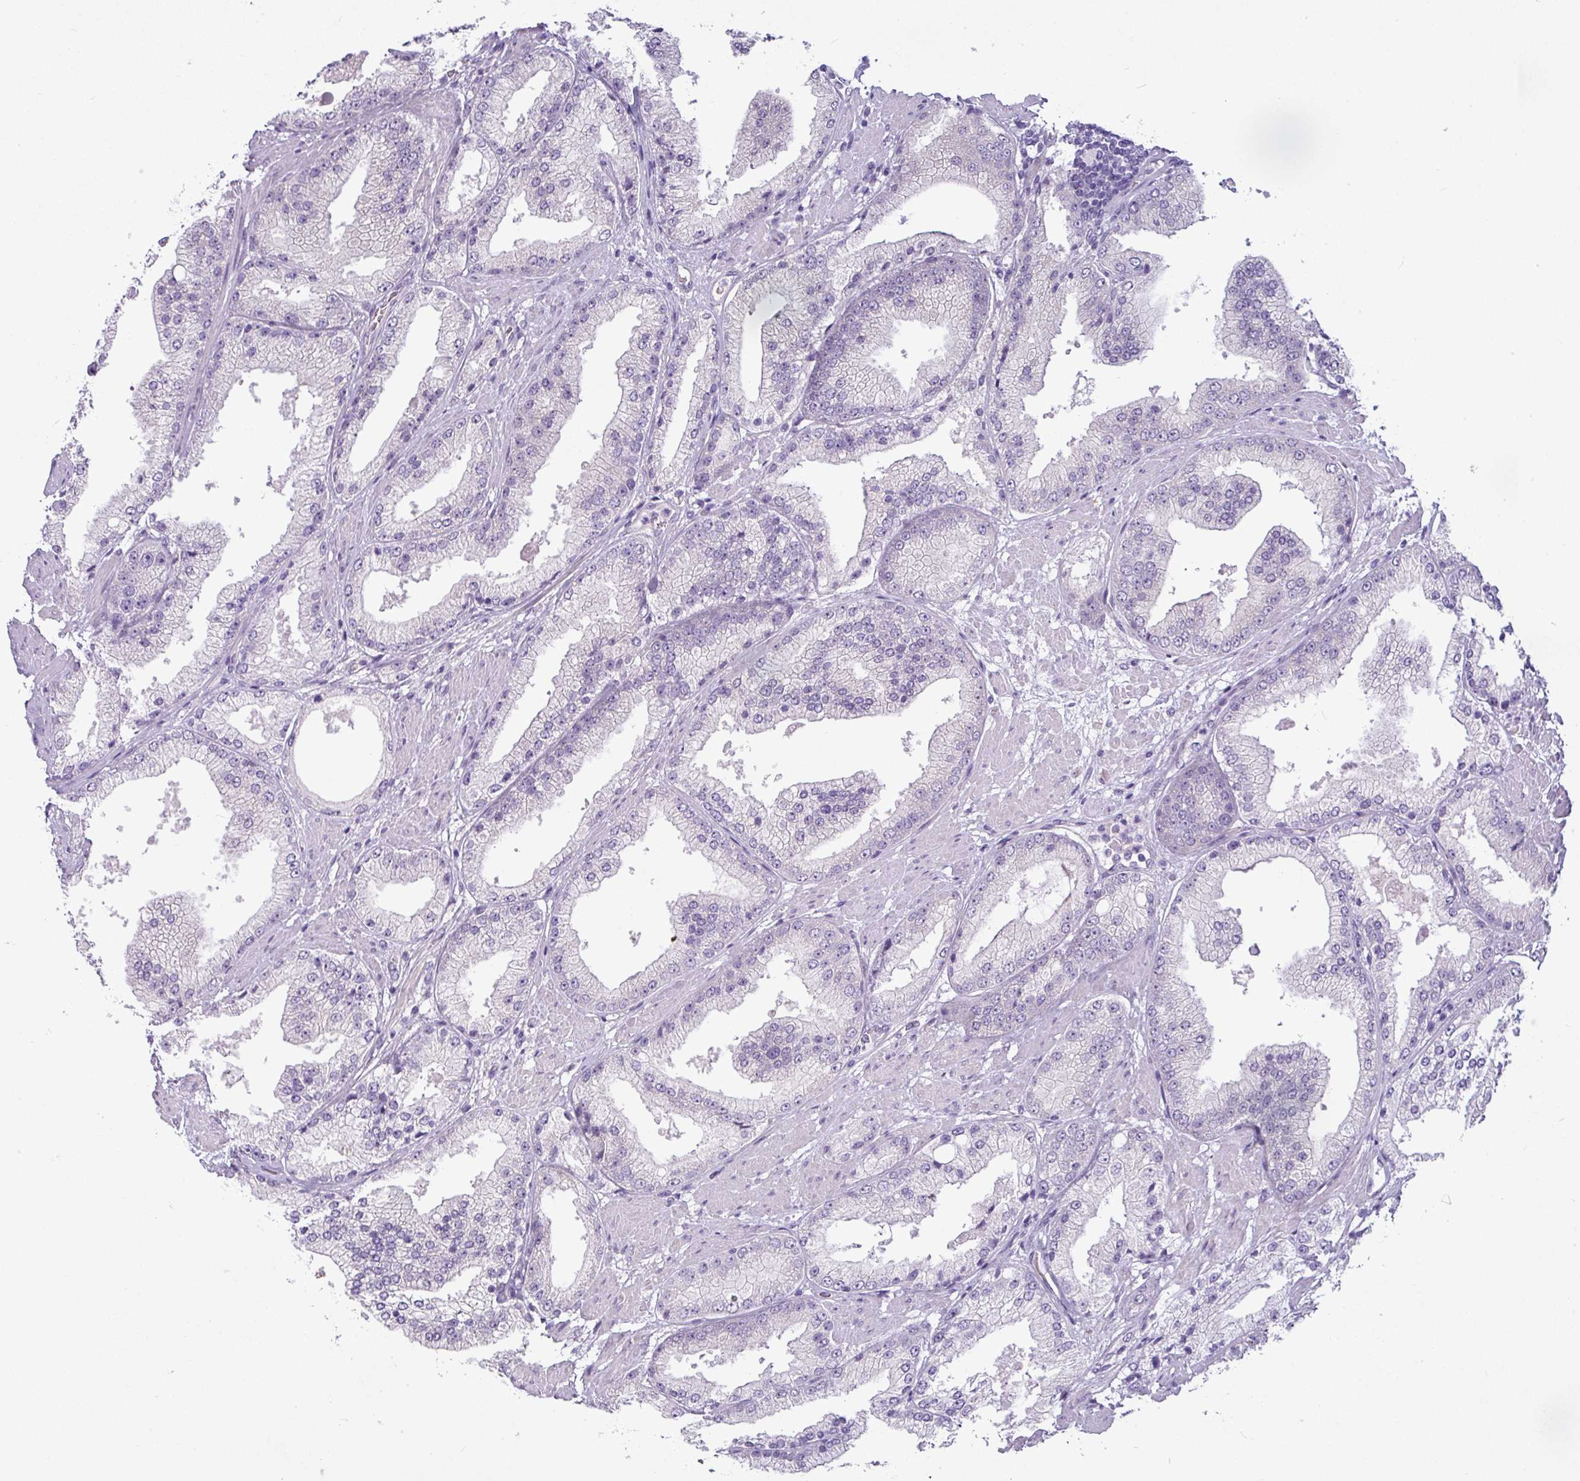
{"staining": {"intensity": "negative", "quantity": "none", "location": "none"}, "tissue": "prostate cancer", "cell_type": "Tumor cells", "image_type": "cancer", "snomed": [{"axis": "morphology", "description": "Adenocarcinoma, Low grade"}, {"axis": "topography", "description": "Prostate"}], "caption": "IHC histopathology image of neoplastic tissue: human prostate cancer stained with DAB exhibits no significant protein positivity in tumor cells.", "gene": "TOR1AIP2", "patient": {"sex": "male", "age": 67}}